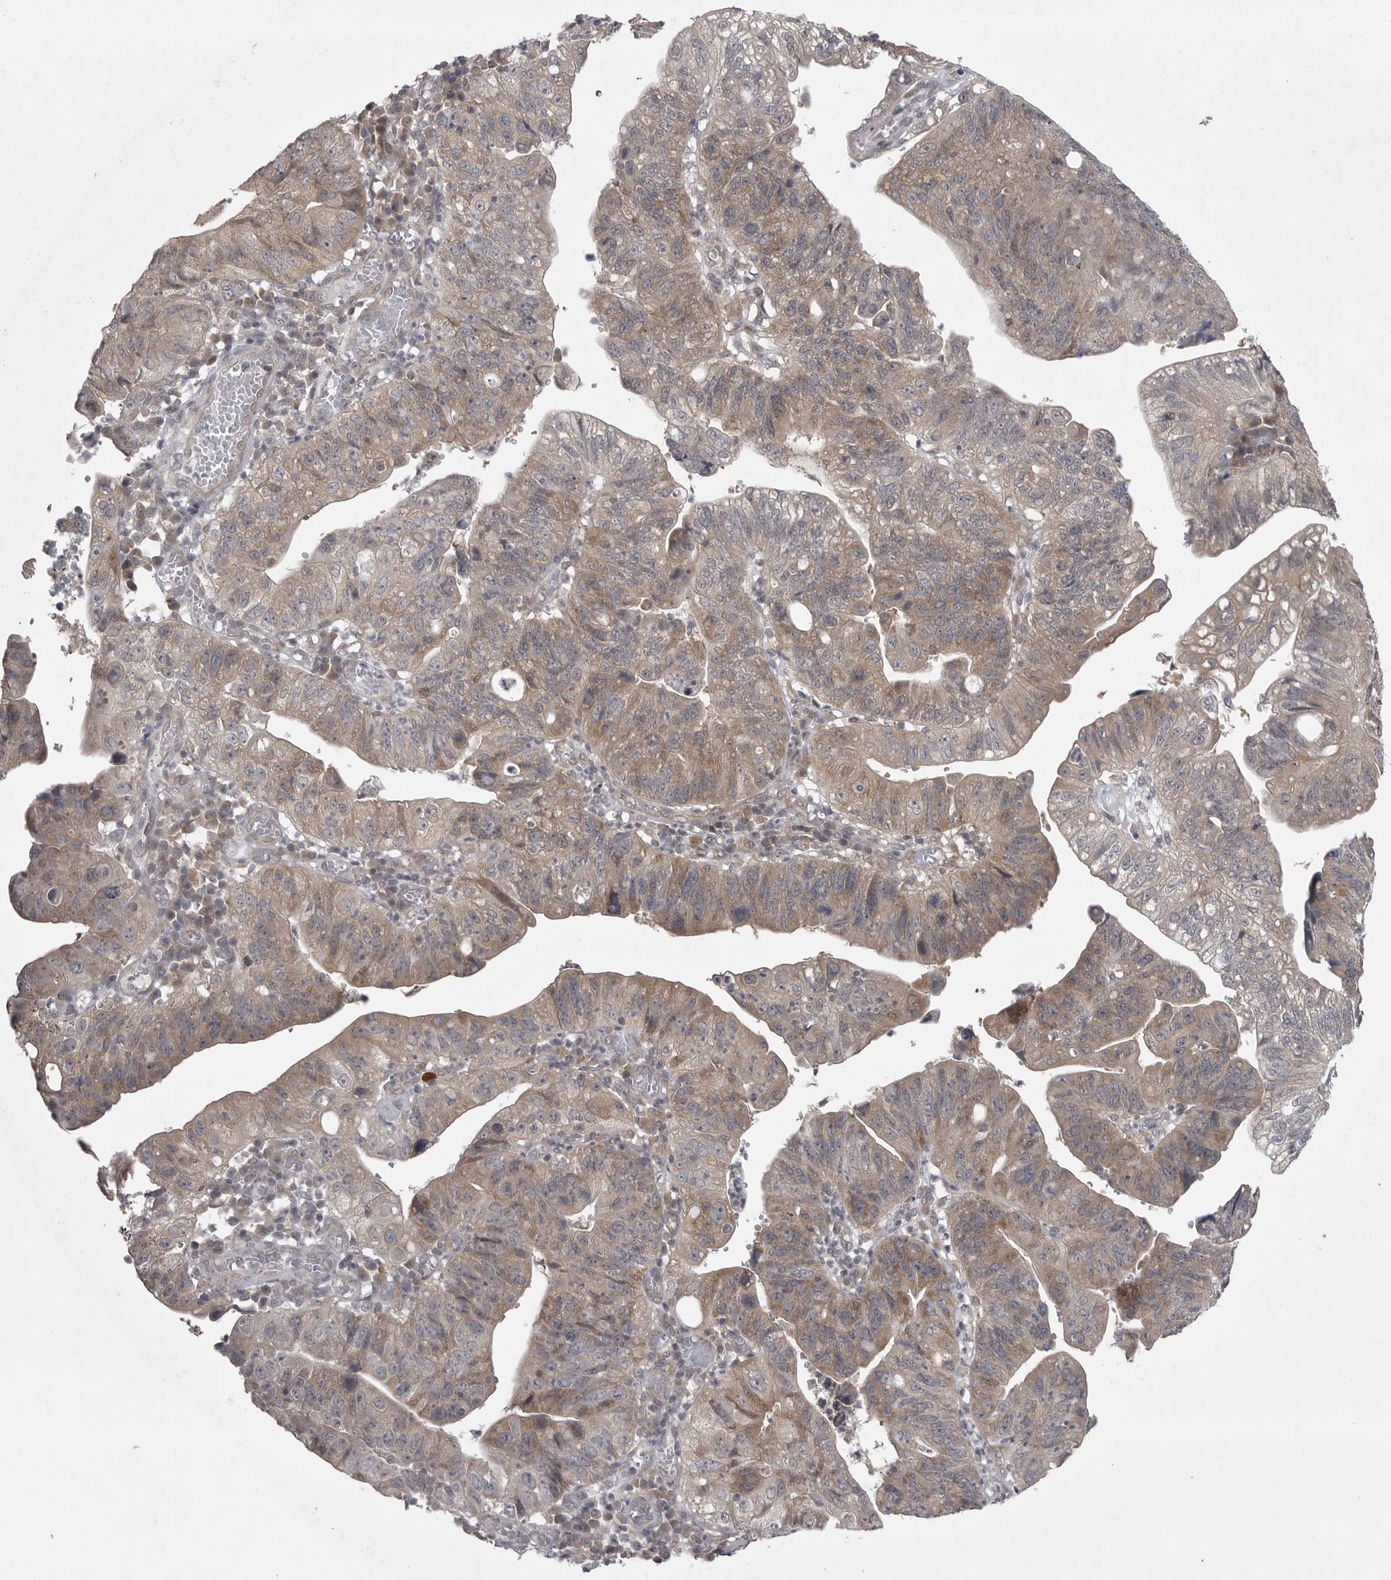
{"staining": {"intensity": "weak", "quantity": "25%-75%", "location": "cytoplasmic/membranous"}, "tissue": "stomach cancer", "cell_type": "Tumor cells", "image_type": "cancer", "snomed": [{"axis": "morphology", "description": "Adenocarcinoma, NOS"}, {"axis": "topography", "description": "Stomach"}], "caption": "DAB immunohistochemical staining of stomach adenocarcinoma shows weak cytoplasmic/membranous protein staining in about 25%-75% of tumor cells. (Brightfield microscopy of DAB IHC at high magnification).", "gene": "PHF13", "patient": {"sex": "male", "age": 59}}